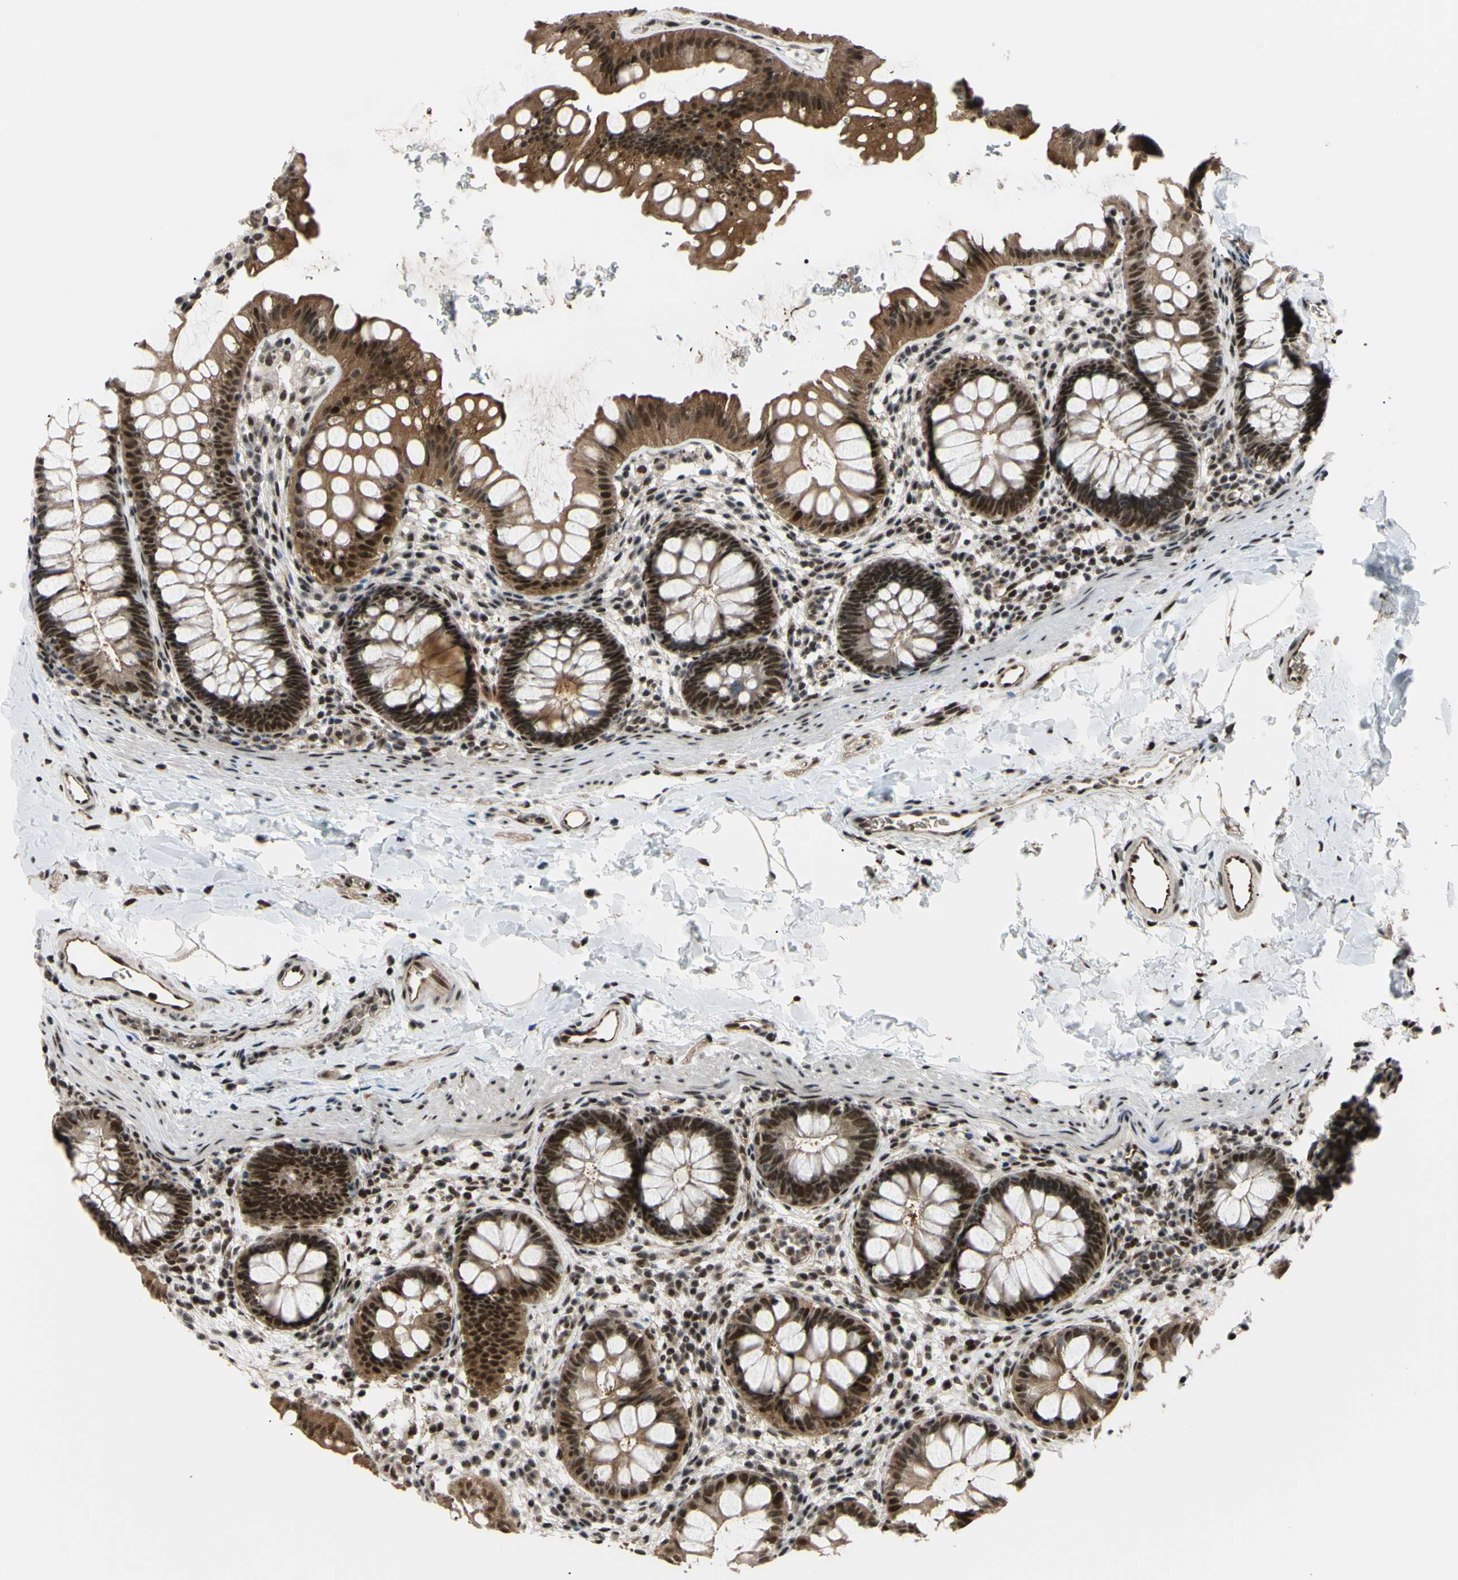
{"staining": {"intensity": "strong", "quantity": ">75%", "location": "cytoplasmic/membranous,nuclear"}, "tissue": "rectum", "cell_type": "Glandular cells", "image_type": "normal", "snomed": [{"axis": "morphology", "description": "Normal tissue, NOS"}, {"axis": "topography", "description": "Rectum"}], "caption": "Immunohistochemistry (IHC) of unremarkable rectum shows high levels of strong cytoplasmic/membranous,nuclear staining in about >75% of glandular cells. The staining was performed using DAB (3,3'-diaminobenzidine), with brown indicating positive protein expression. Nuclei are stained blue with hematoxylin.", "gene": "THAP12", "patient": {"sex": "female", "age": 24}}